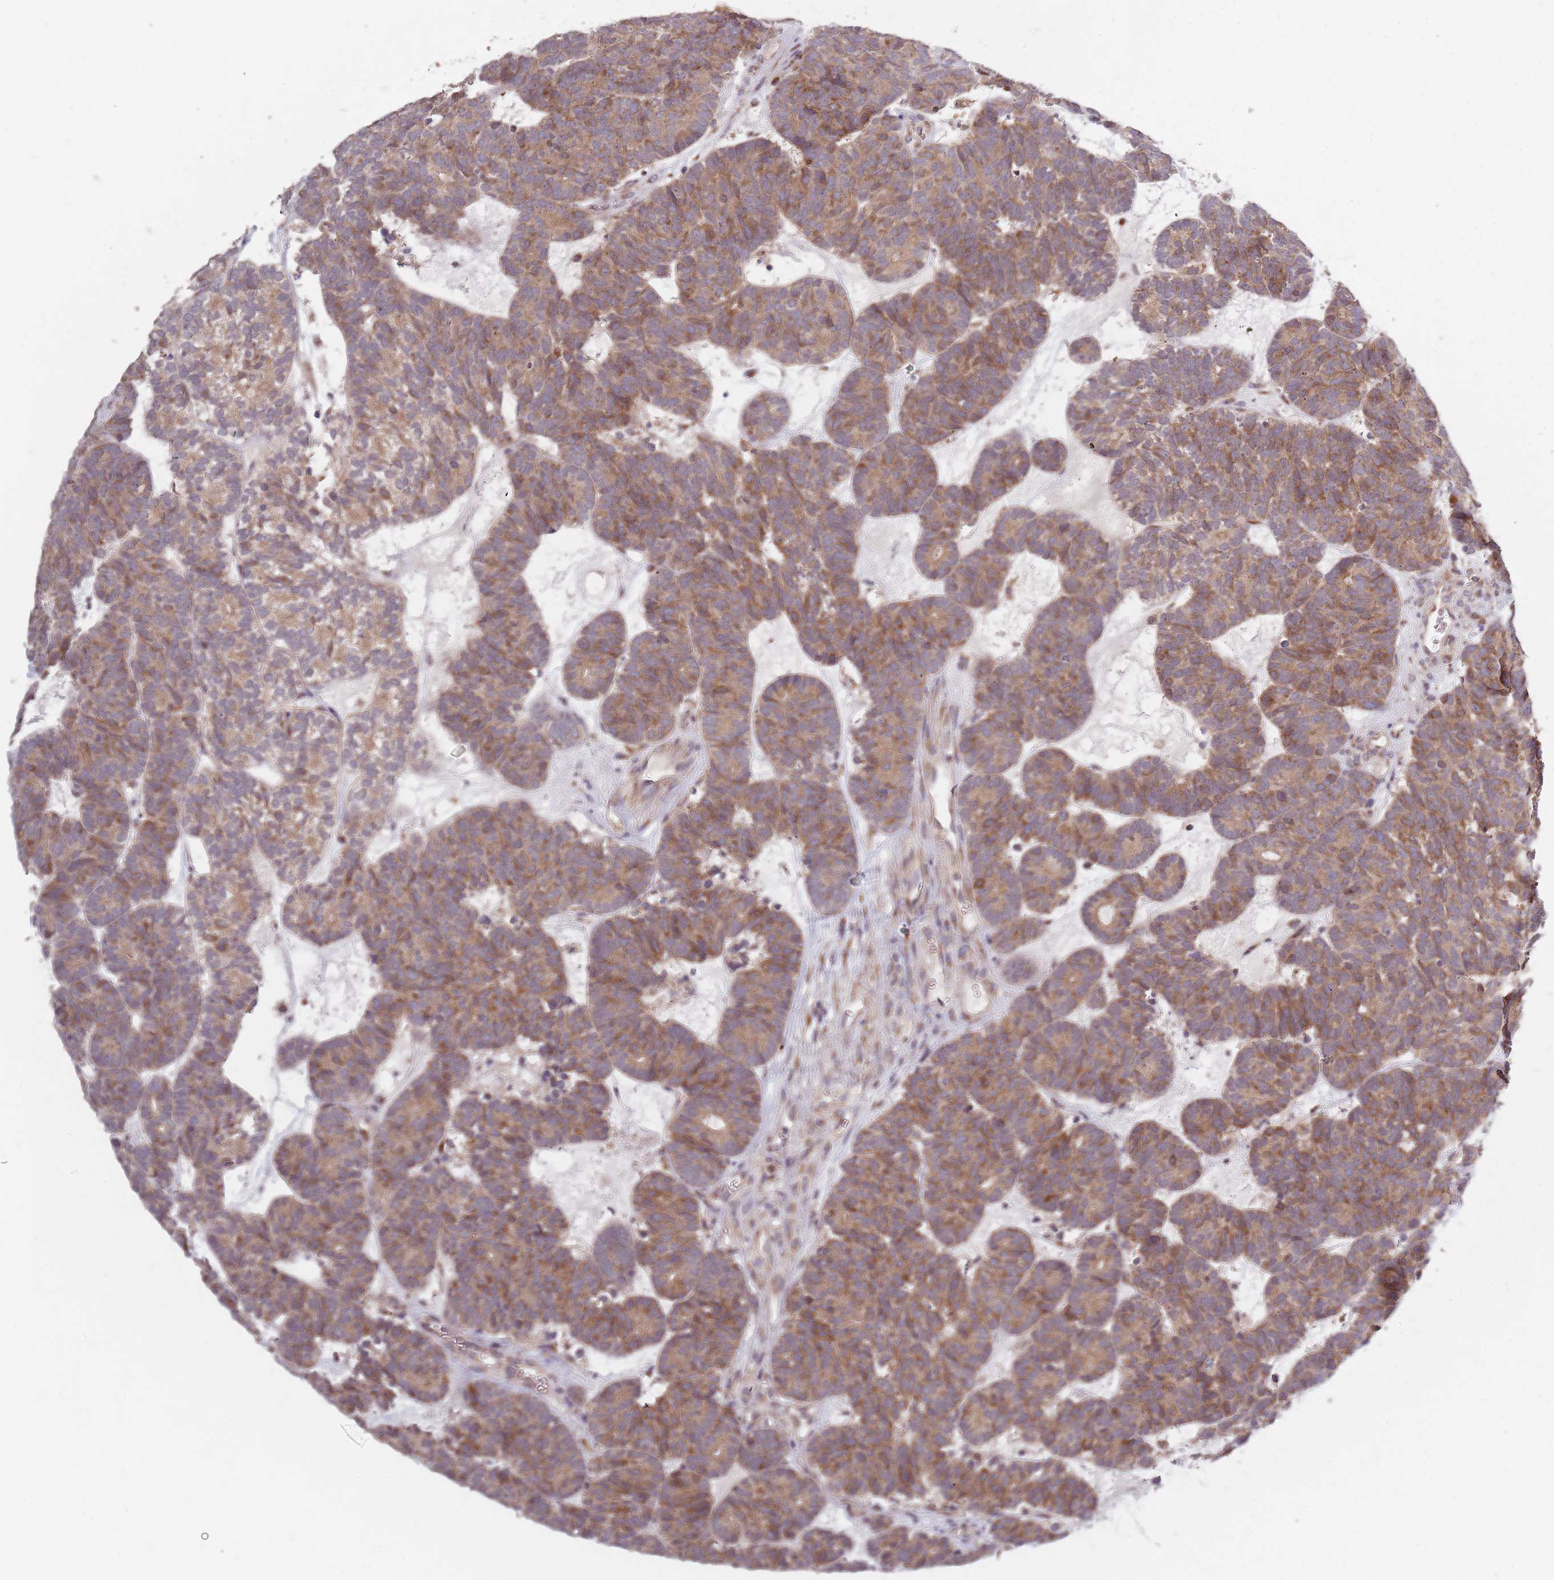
{"staining": {"intensity": "moderate", "quantity": ">75%", "location": "cytoplasmic/membranous"}, "tissue": "head and neck cancer", "cell_type": "Tumor cells", "image_type": "cancer", "snomed": [{"axis": "morphology", "description": "Adenocarcinoma, NOS"}, {"axis": "topography", "description": "Head-Neck"}], "caption": "Protein positivity by IHC shows moderate cytoplasmic/membranous positivity in approximately >75% of tumor cells in head and neck cancer.", "gene": "PLD6", "patient": {"sex": "female", "age": 81}}